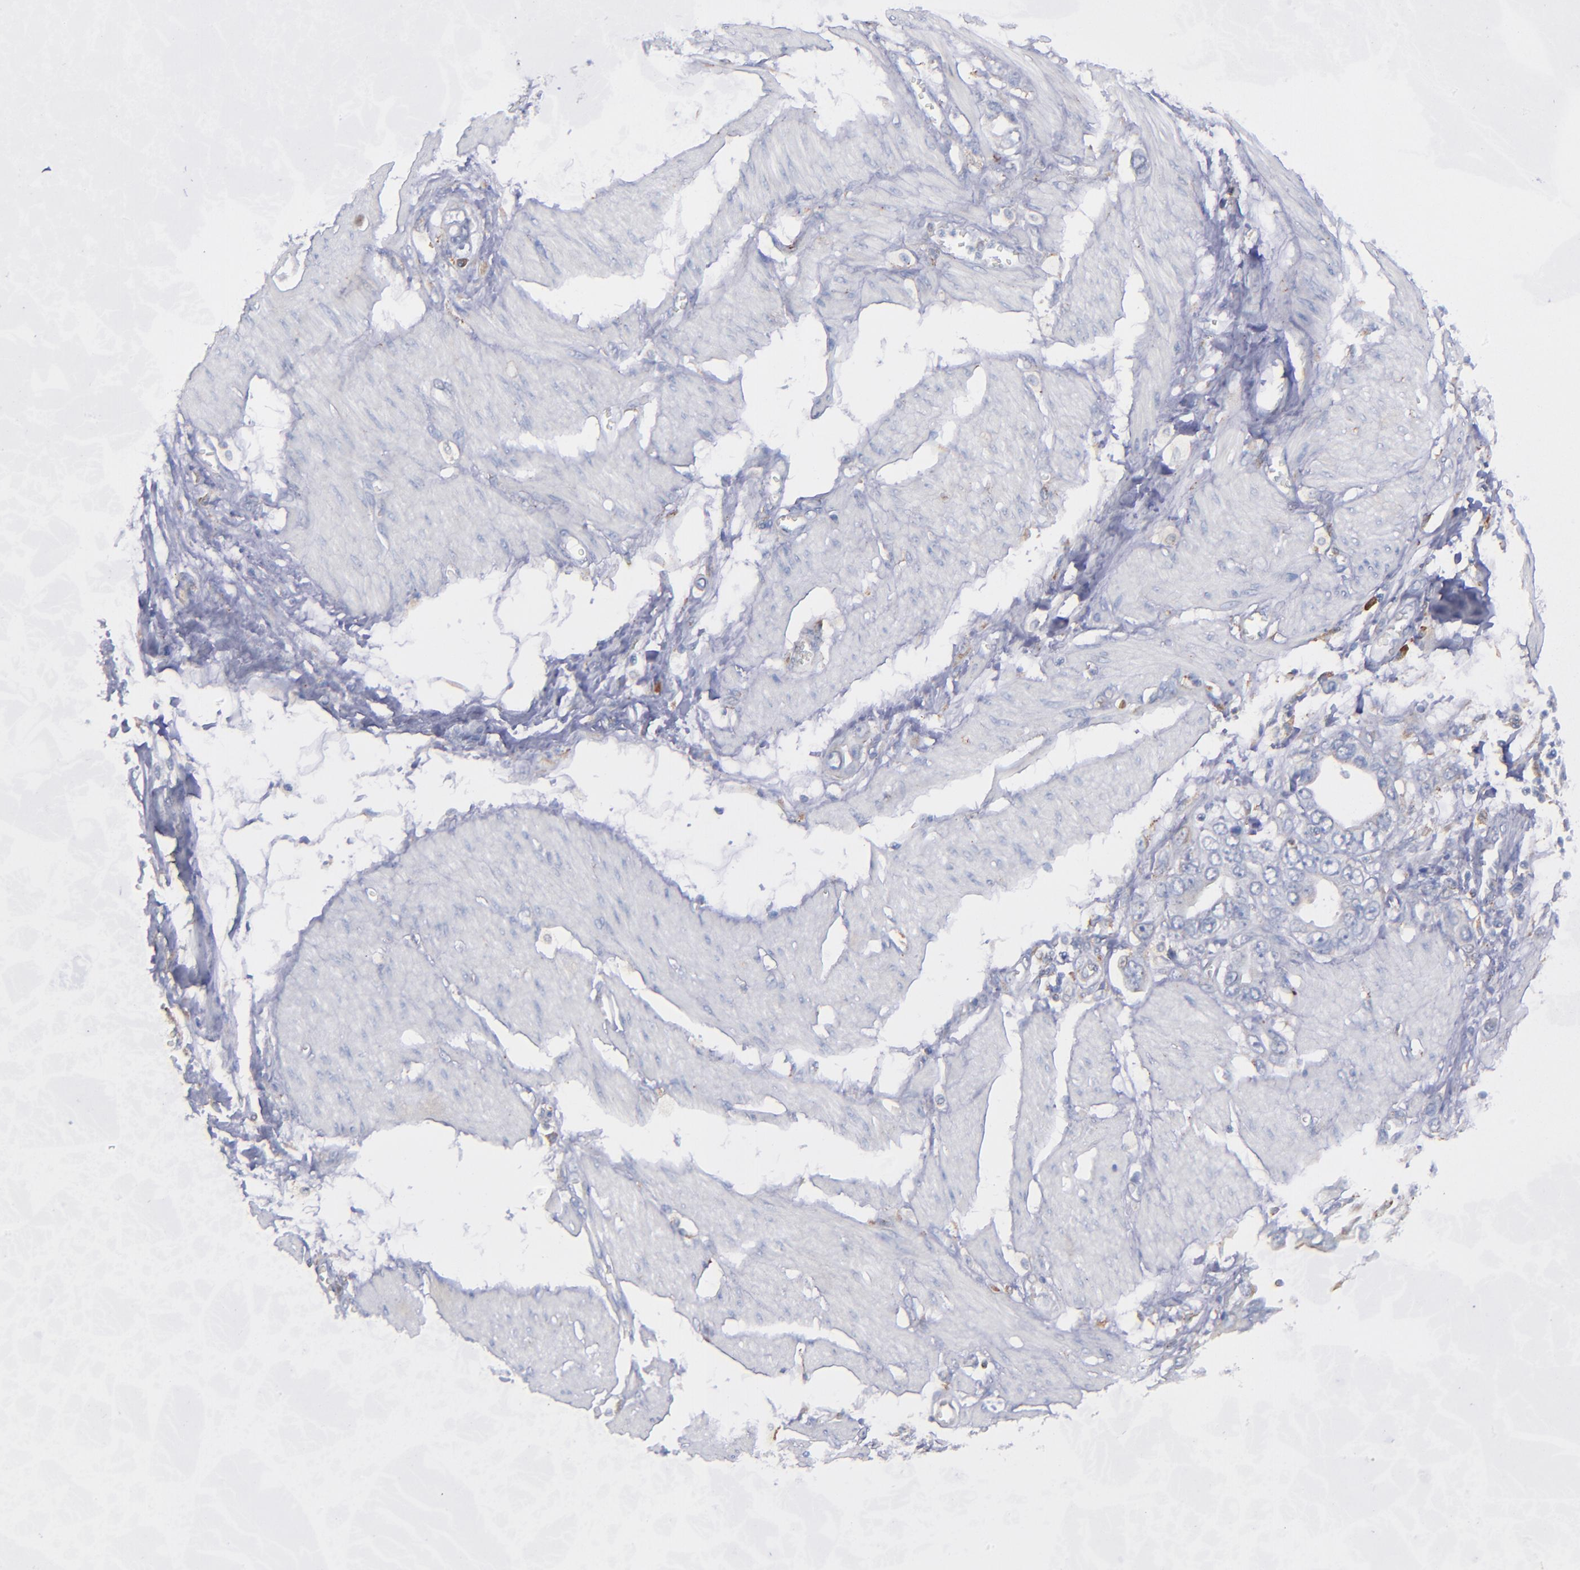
{"staining": {"intensity": "negative", "quantity": "none", "location": "none"}, "tissue": "stomach cancer", "cell_type": "Tumor cells", "image_type": "cancer", "snomed": [{"axis": "morphology", "description": "Adenocarcinoma, NOS"}, {"axis": "topography", "description": "Stomach"}], "caption": "Adenocarcinoma (stomach) was stained to show a protein in brown. There is no significant staining in tumor cells.", "gene": "MFGE8", "patient": {"sex": "male", "age": 78}}